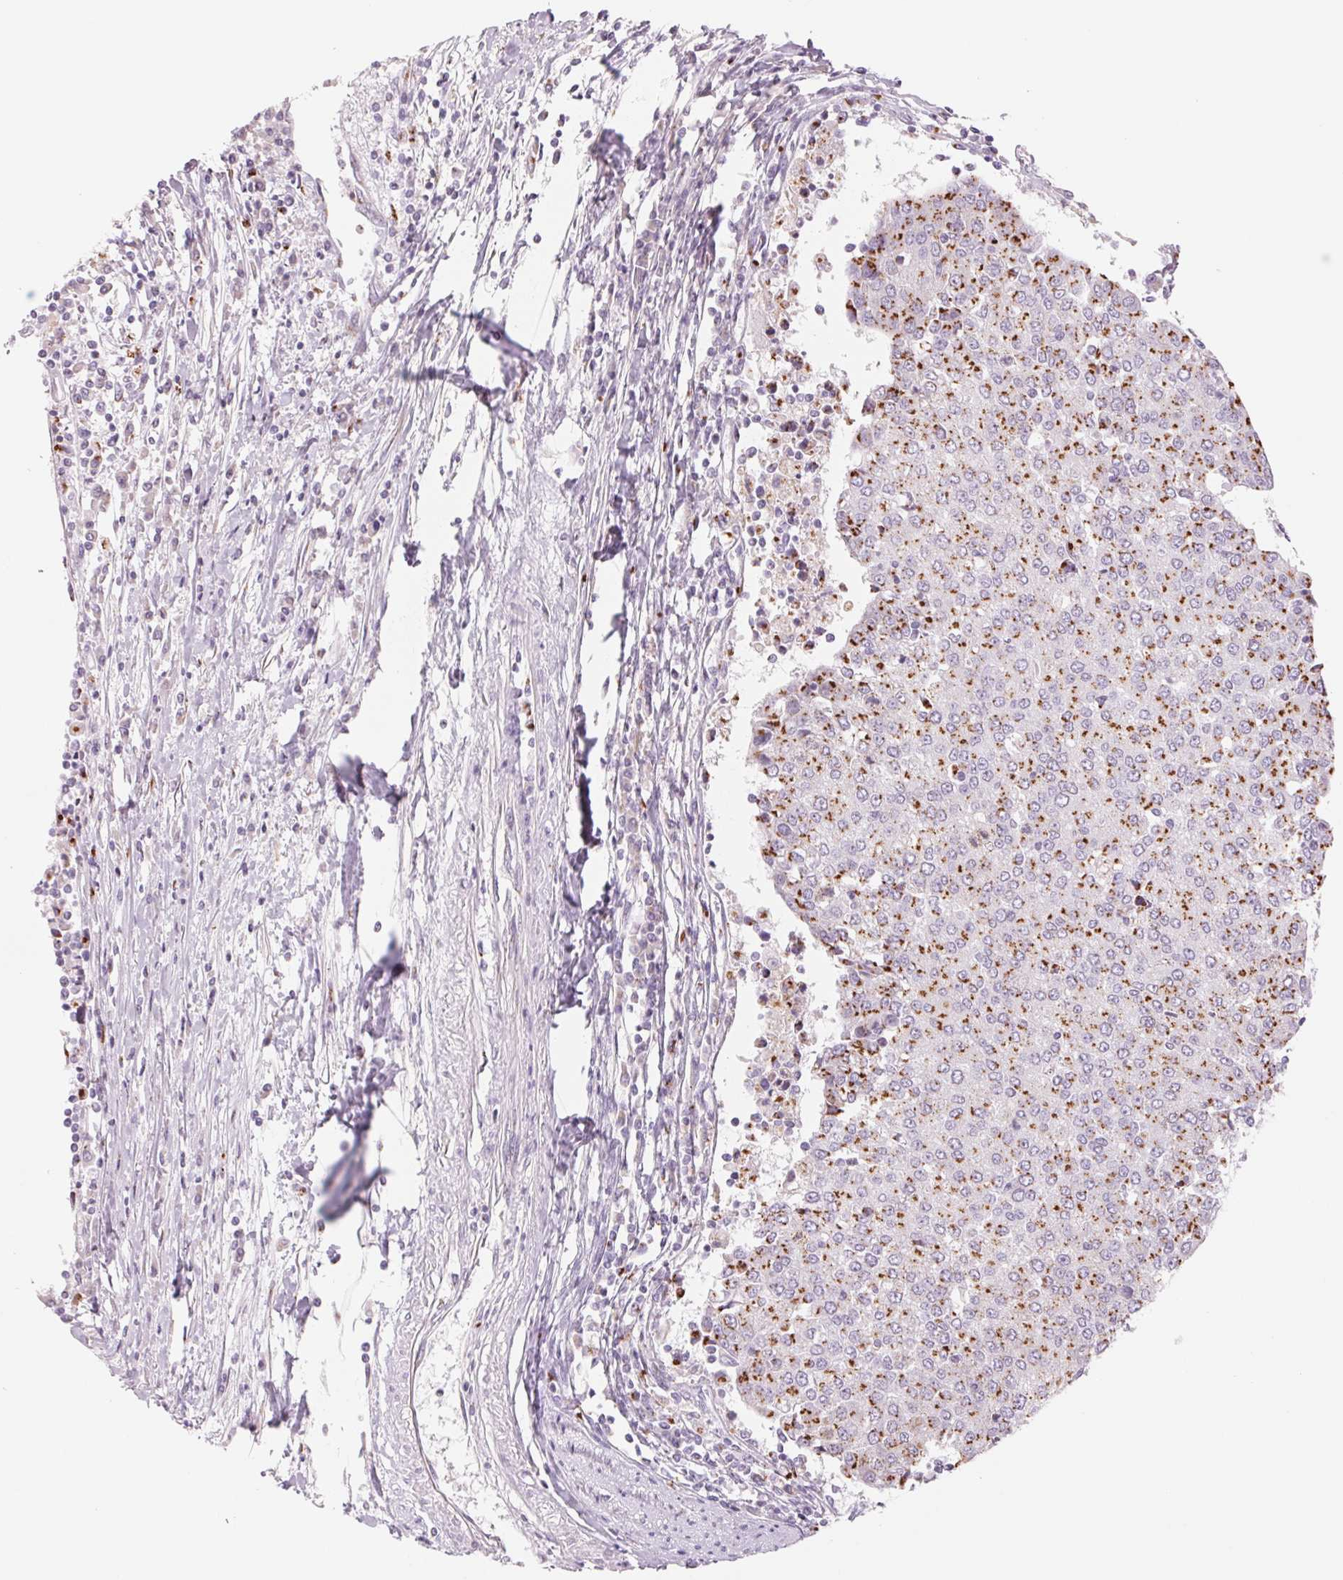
{"staining": {"intensity": "moderate", "quantity": ">75%", "location": "cytoplasmic/membranous"}, "tissue": "urothelial cancer", "cell_type": "Tumor cells", "image_type": "cancer", "snomed": [{"axis": "morphology", "description": "Urothelial carcinoma, High grade"}, {"axis": "topography", "description": "Urinary bladder"}], "caption": "An image of human urothelial cancer stained for a protein shows moderate cytoplasmic/membranous brown staining in tumor cells.", "gene": "GALNT7", "patient": {"sex": "female", "age": 85}}